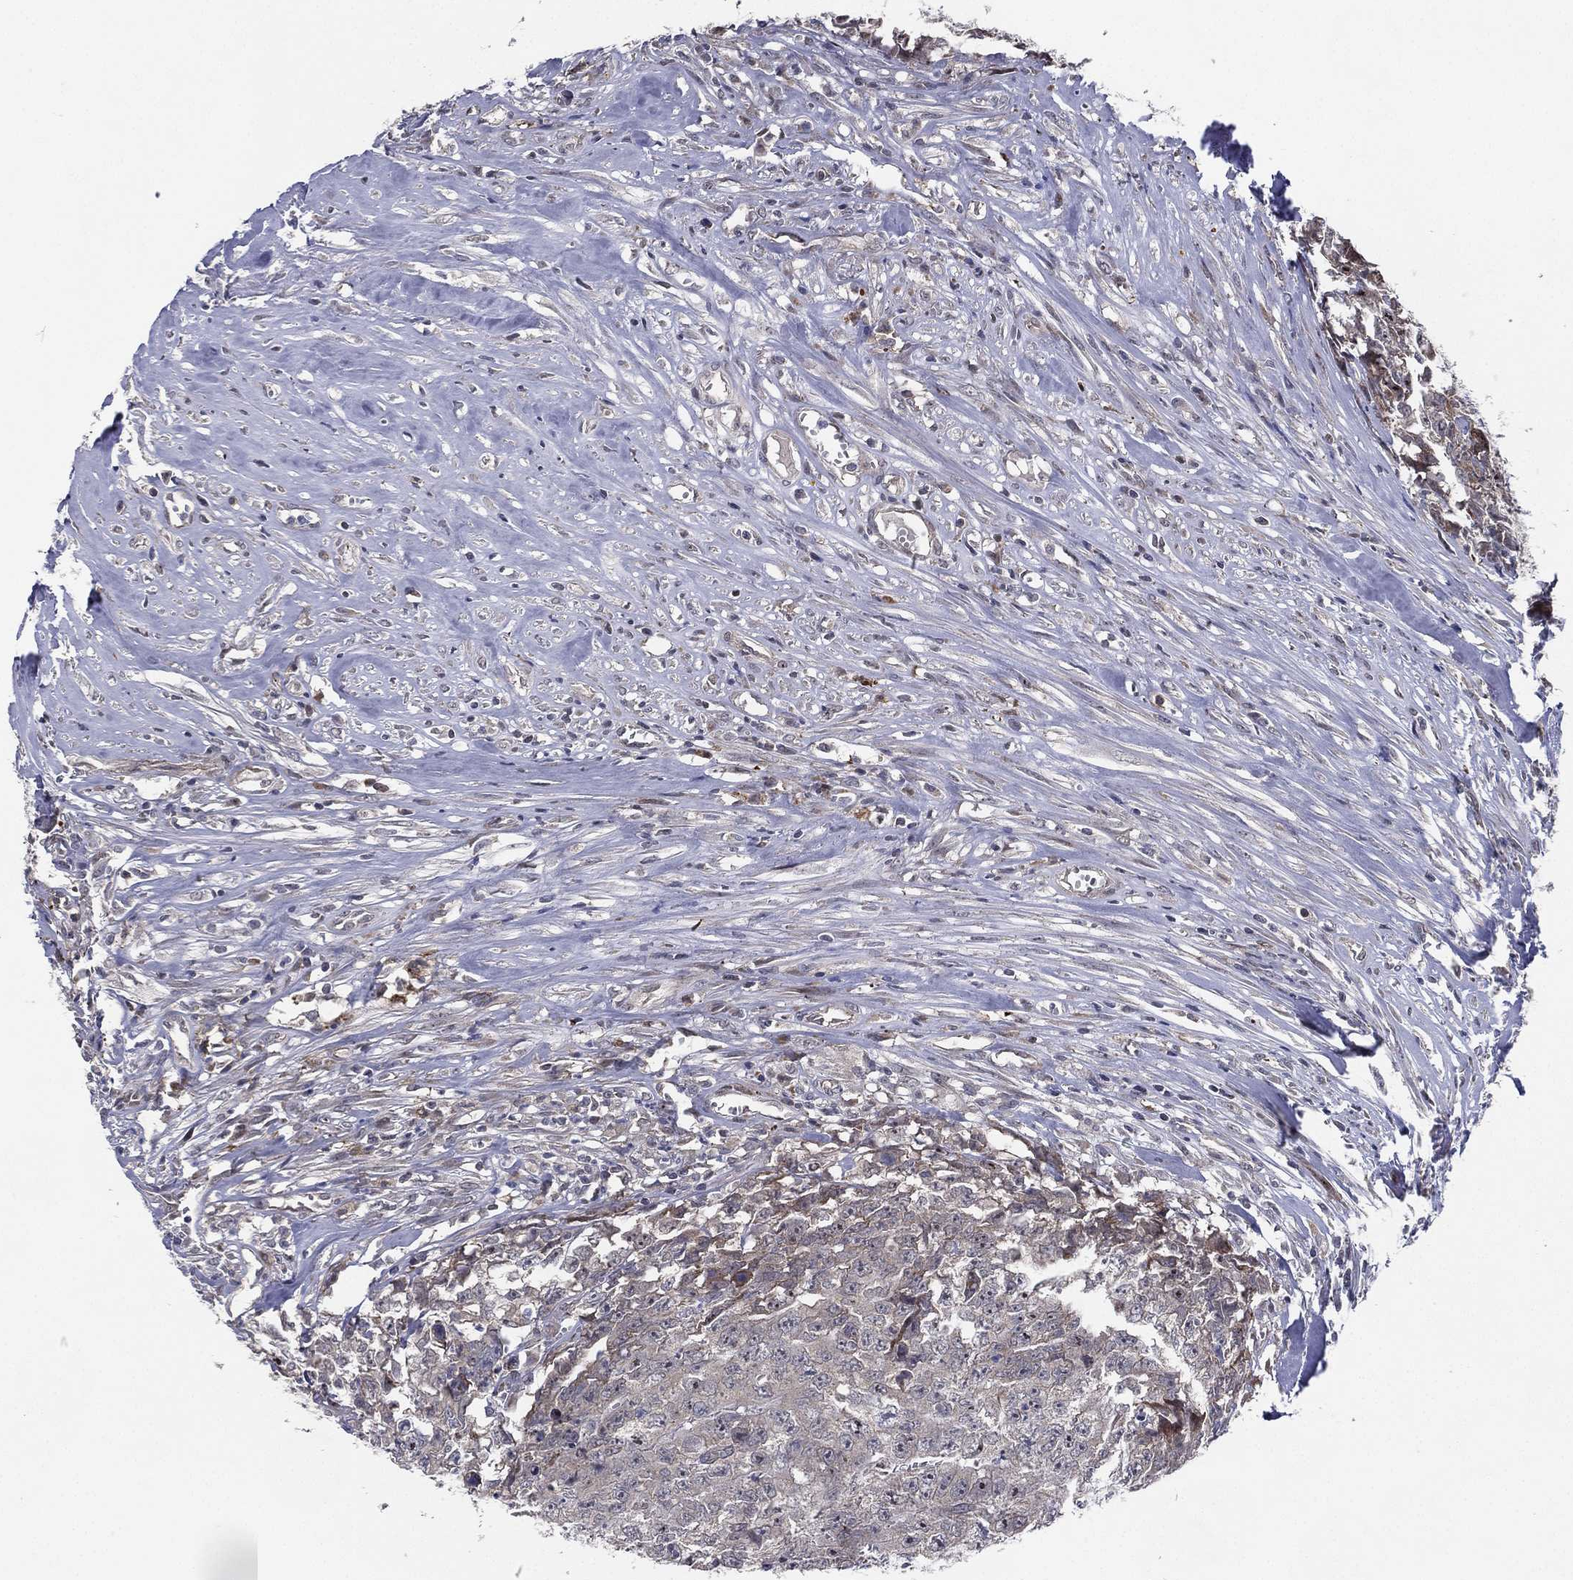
{"staining": {"intensity": "negative", "quantity": "none", "location": "none"}, "tissue": "testis cancer", "cell_type": "Tumor cells", "image_type": "cancer", "snomed": [{"axis": "morphology", "description": "Carcinoma, Embryonal, NOS"}, {"axis": "morphology", "description": "Teratoma, malignant, NOS"}, {"axis": "topography", "description": "Testis"}], "caption": "The histopathology image displays no staining of tumor cells in testis cancer.", "gene": "KAT14", "patient": {"sex": "male", "age": 24}}